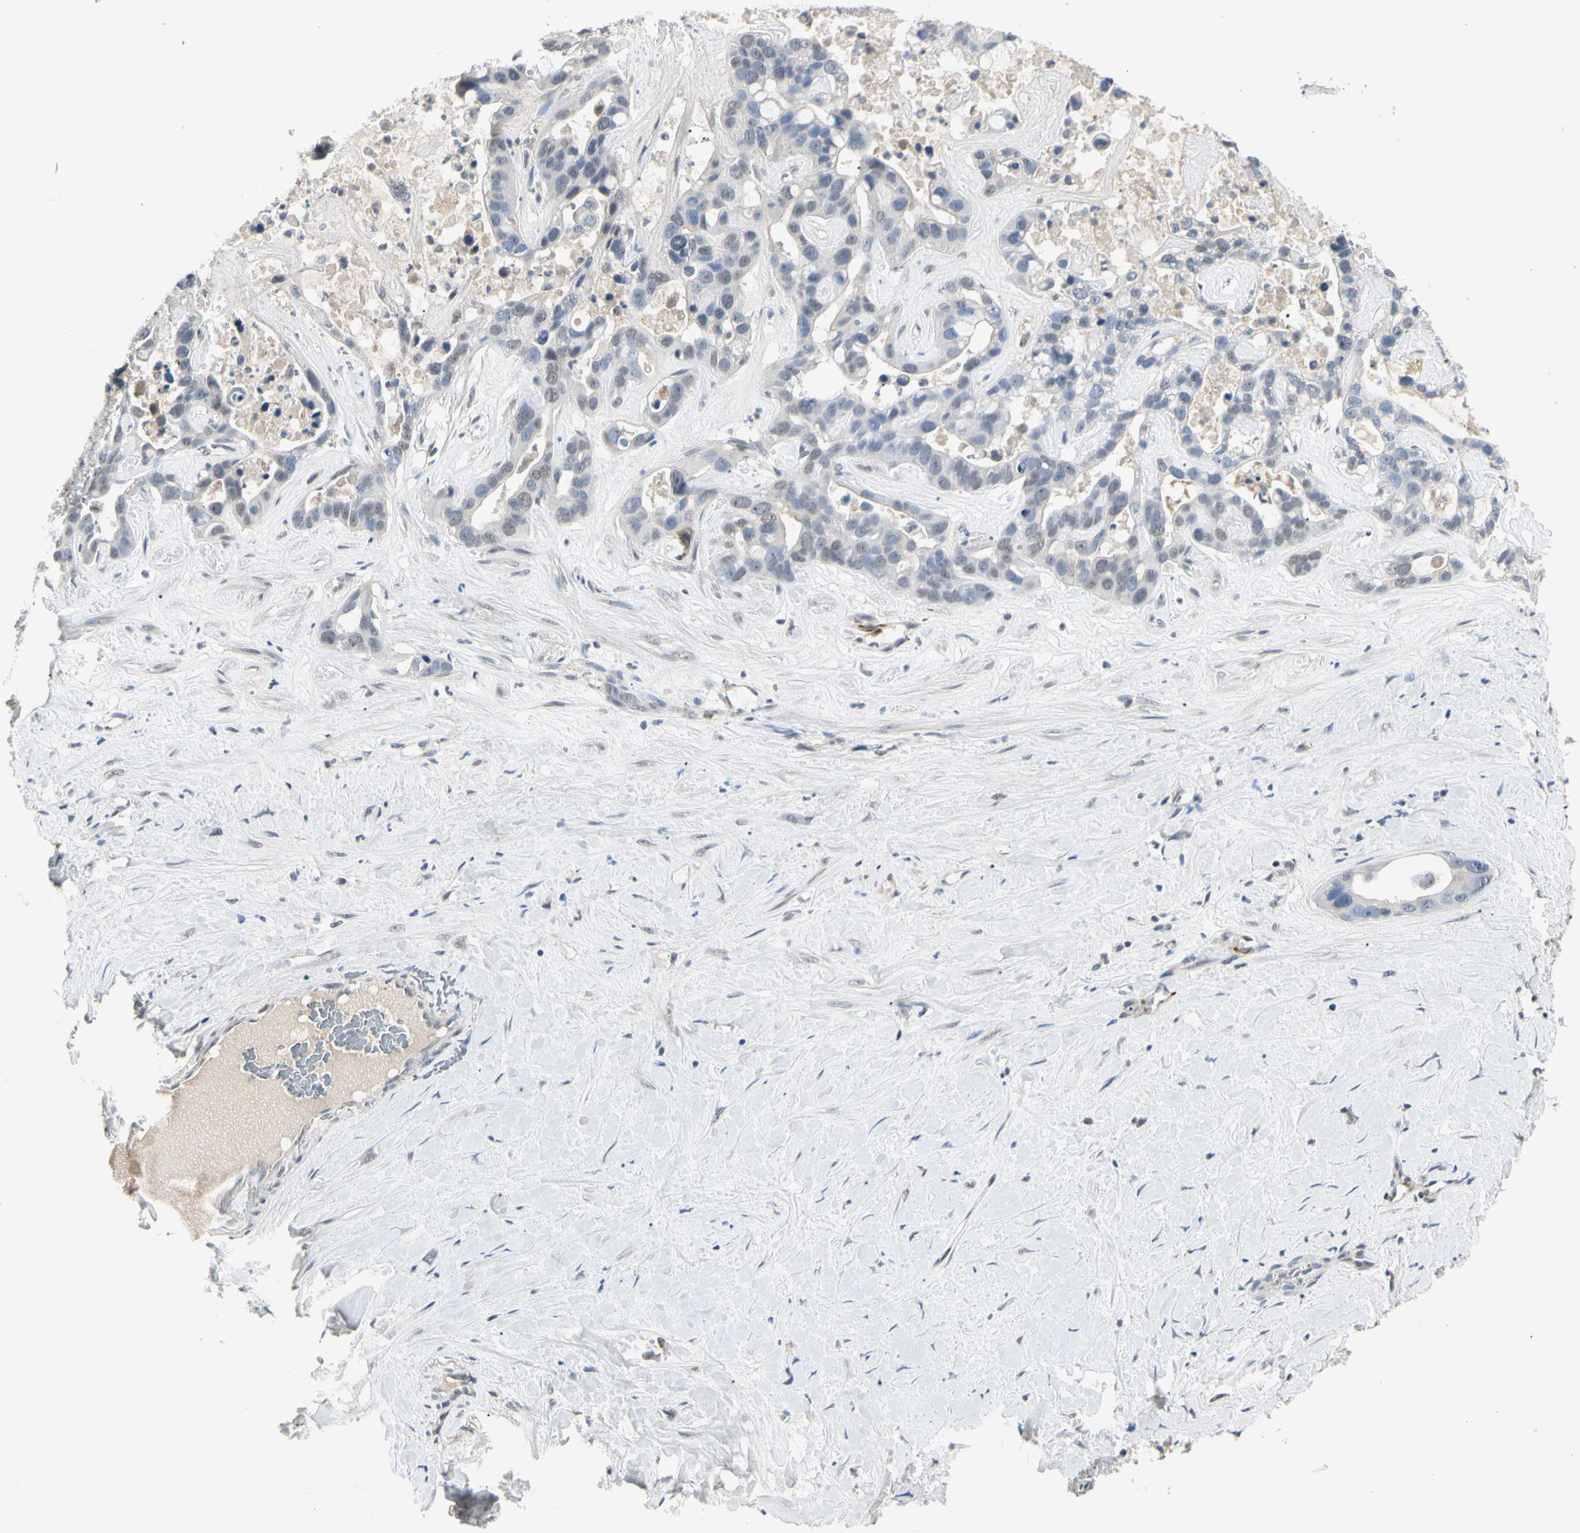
{"staining": {"intensity": "negative", "quantity": "none", "location": "none"}, "tissue": "liver cancer", "cell_type": "Tumor cells", "image_type": "cancer", "snomed": [{"axis": "morphology", "description": "Cholangiocarcinoma"}, {"axis": "topography", "description": "Liver"}], "caption": "Immunohistochemical staining of human liver cholangiocarcinoma exhibits no significant positivity in tumor cells.", "gene": "GREM1", "patient": {"sex": "female", "age": 65}}